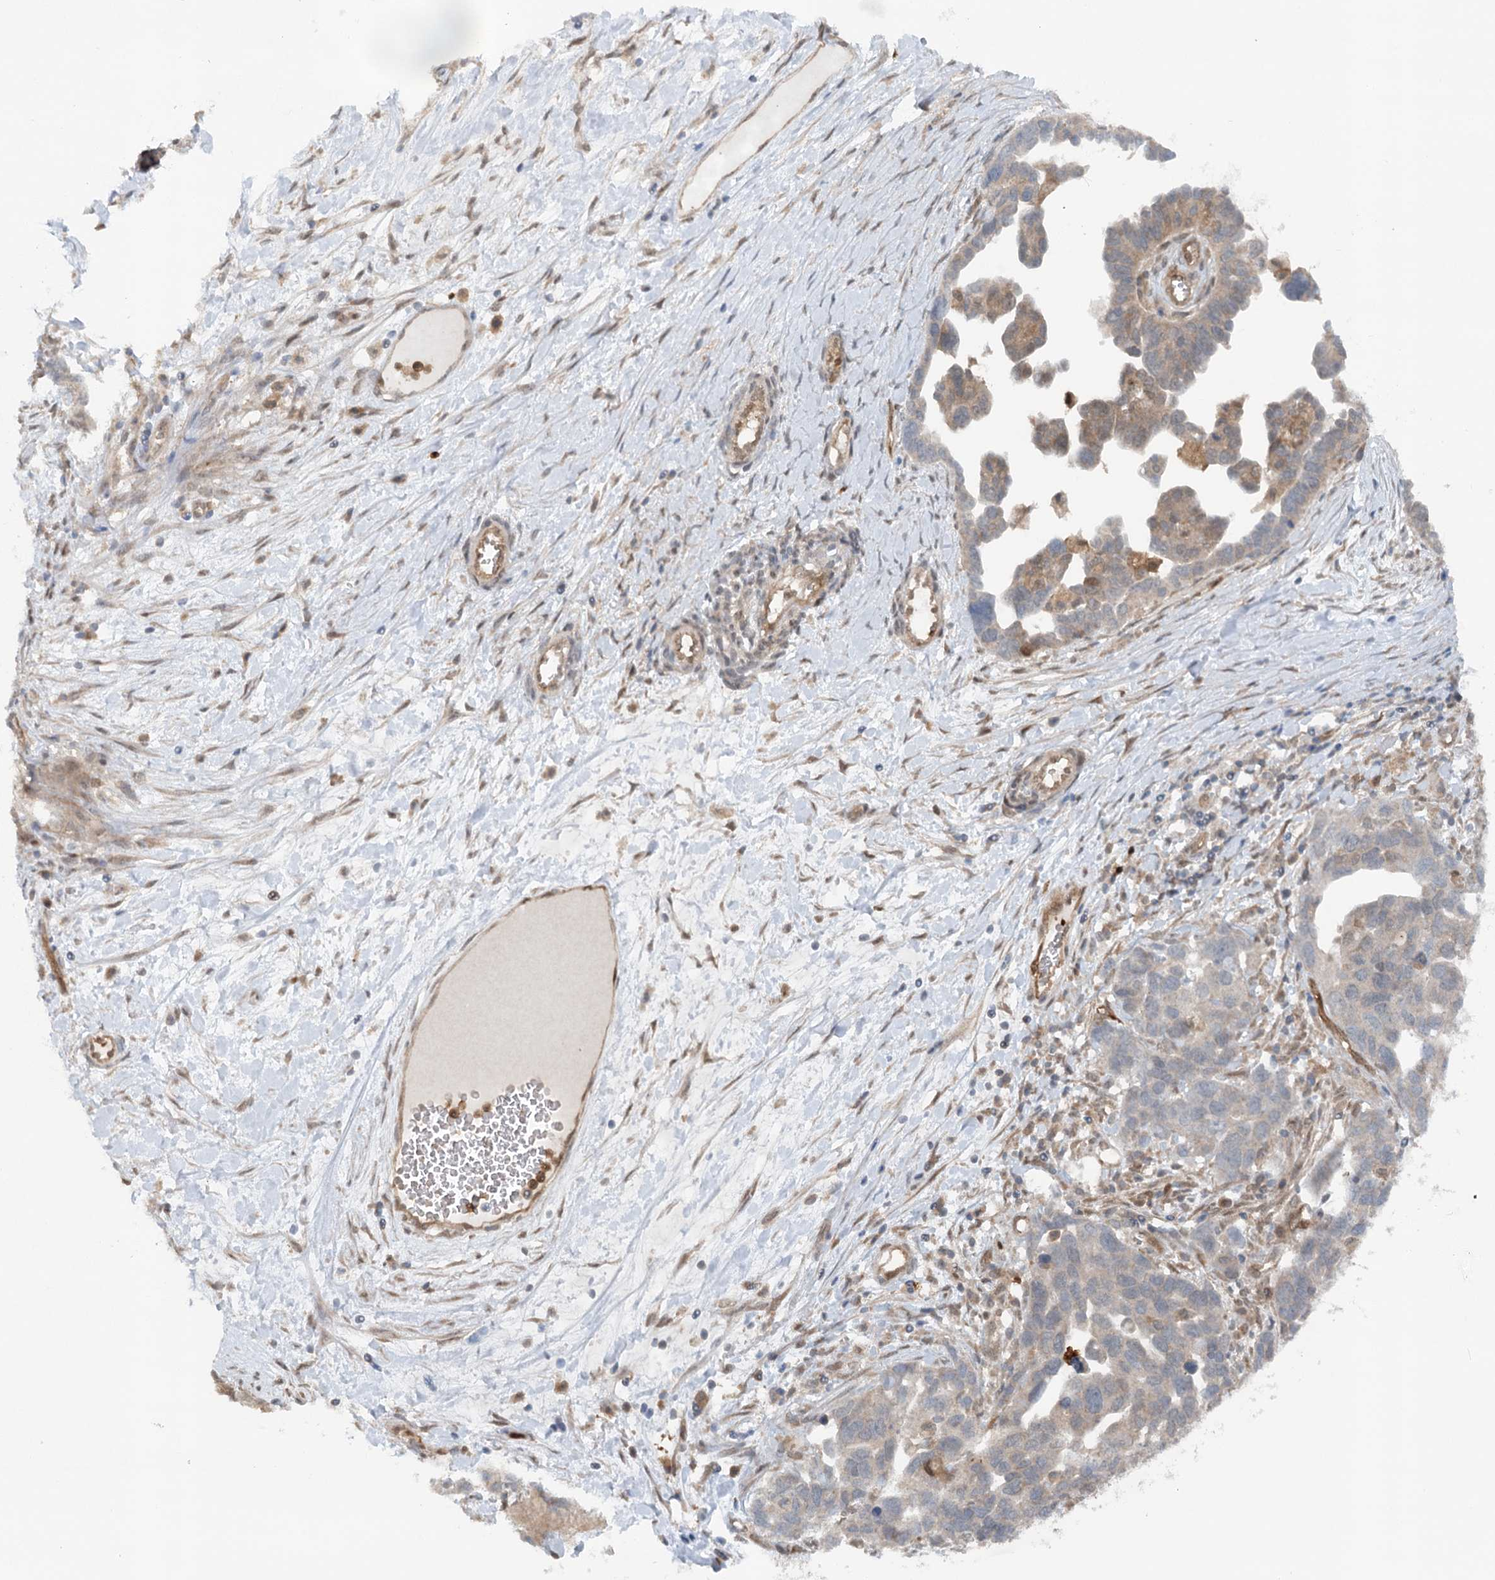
{"staining": {"intensity": "weak", "quantity": "<25%", "location": "cytoplasmic/membranous"}, "tissue": "ovarian cancer", "cell_type": "Tumor cells", "image_type": "cancer", "snomed": [{"axis": "morphology", "description": "Cystadenocarcinoma, serous, NOS"}, {"axis": "topography", "description": "Ovary"}], "caption": "Ovarian cancer was stained to show a protein in brown. There is no significant staining in tumor cells.", "gene": "GBE1", "patient": {"sex": "female", "age": 54}}